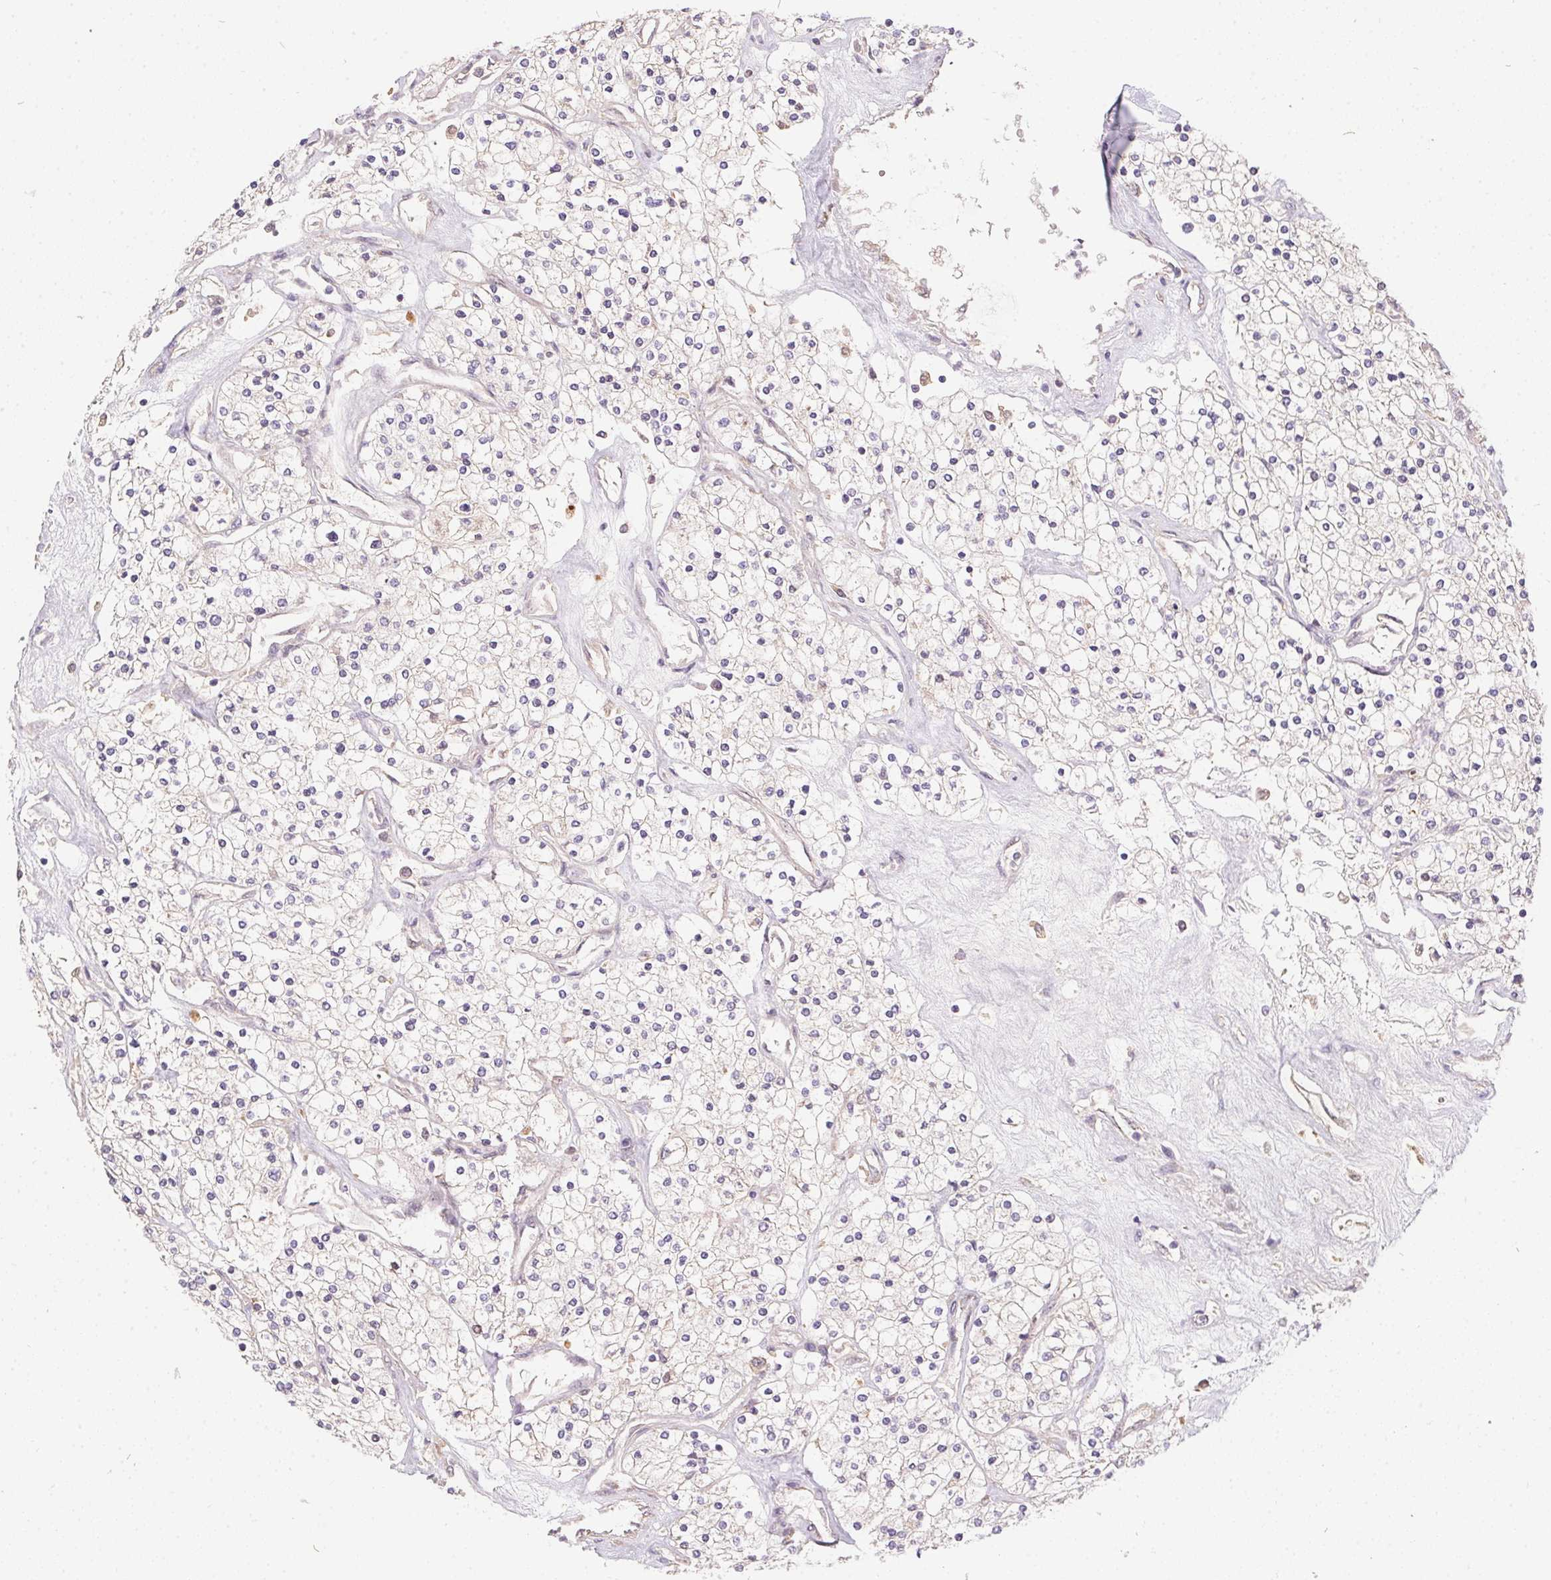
{"staining": {"intensity": "negative", "quantity": "none", "location": "none"}, "tissue": "renal cancer", "cell_type": "Tumor cells", "image_type": "cancer", "snomed": [{"axis": "morphology", "description": "Adenocarcinoma, NOS"}, {"axis": "topography", "description": "Kidney"}], "caption": "Immunohistochemical staining of renal cancer reveals no significant positivity in tumor cells.", "gene": "NUDT16", "patient": {"sex": "male", "age": 80}}